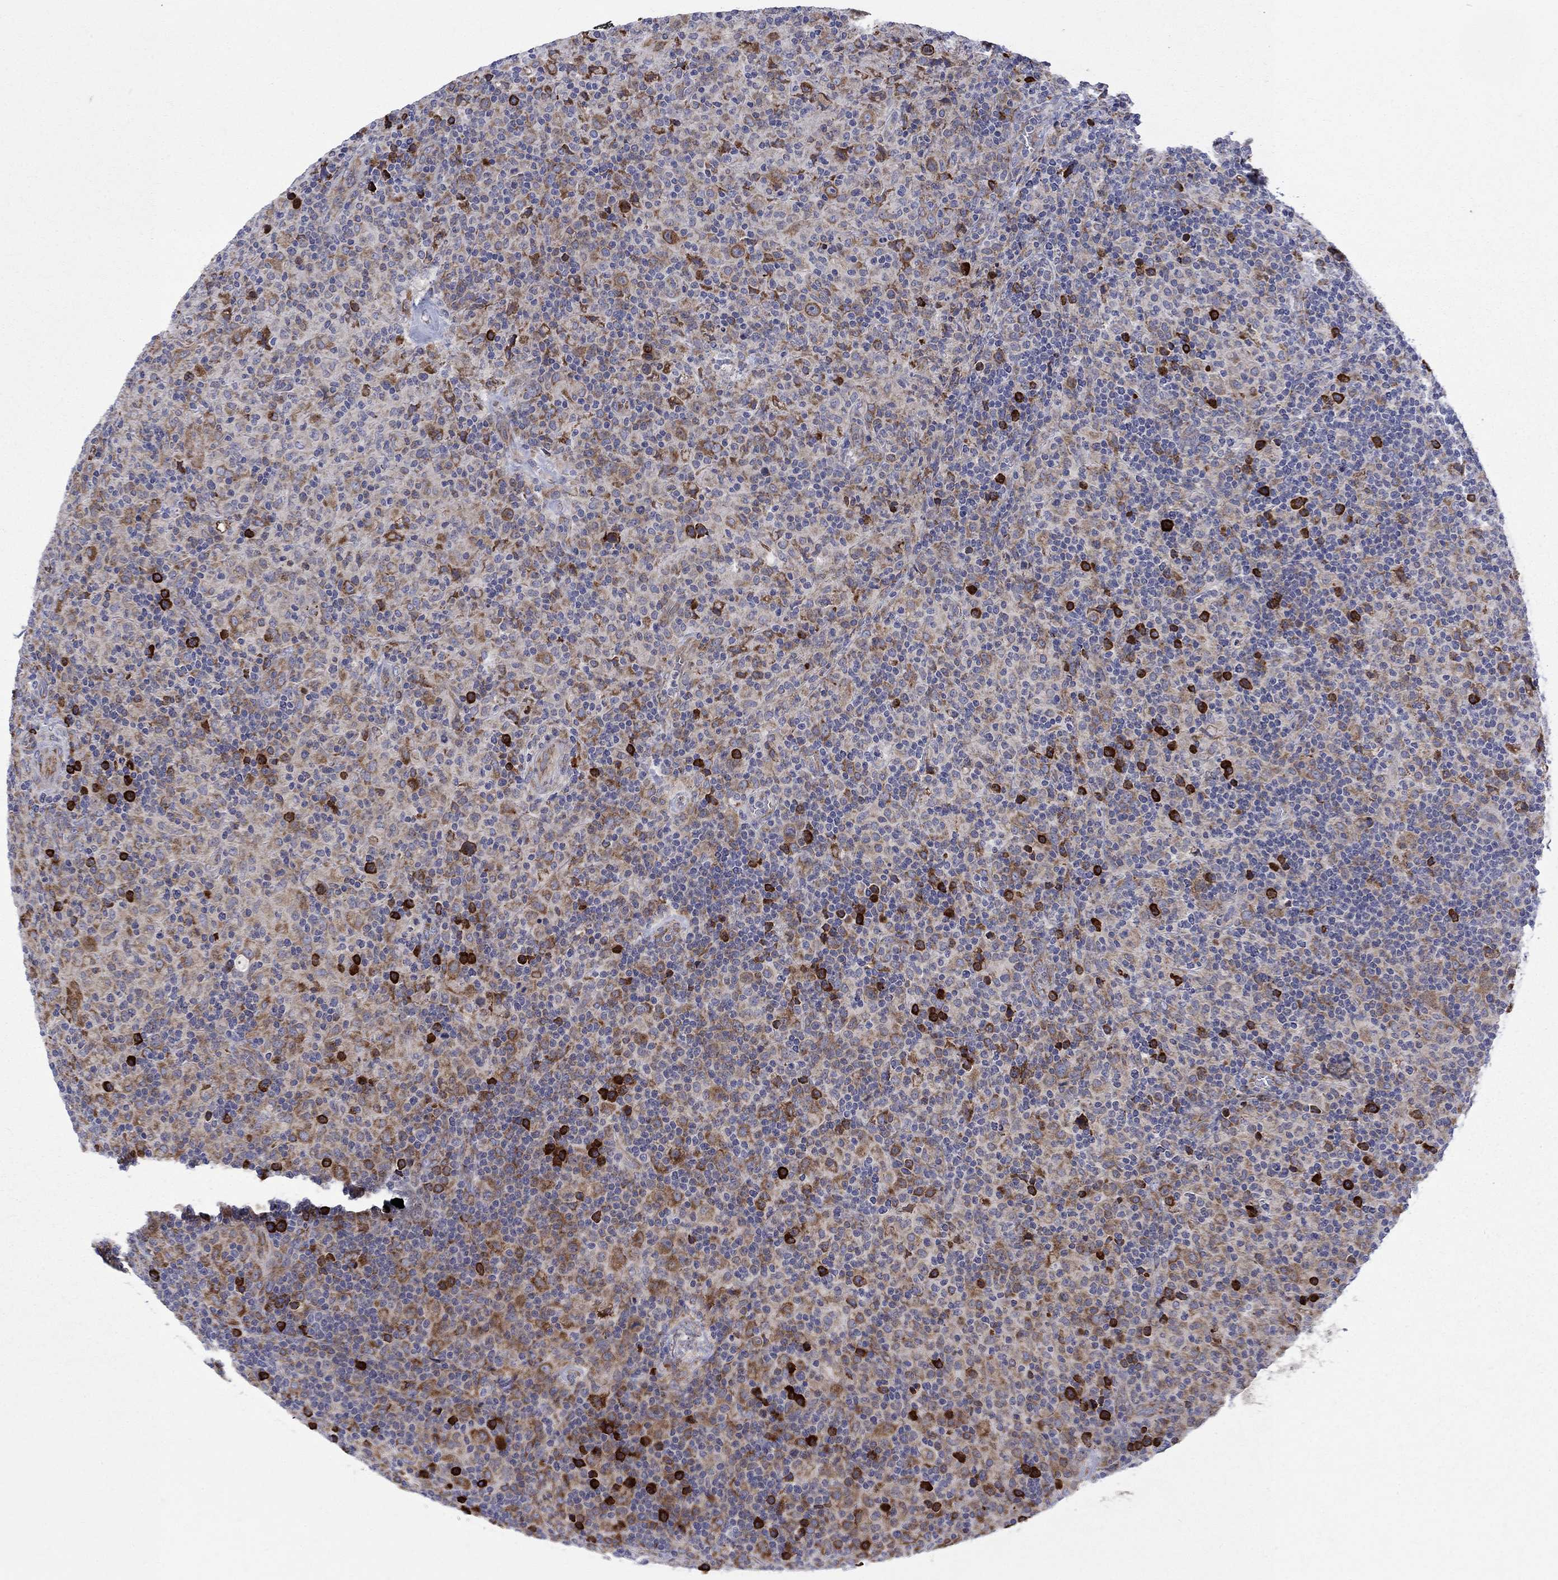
{"staining": {"intensity": "moderate", "quantity": ">75%", "location": "cytoplasmic/membranous"}, "tissue": "lymphoma", "cell_type": "Tumor cells", "image_type": "cancer", "snomed": [{"axis": "morphology", "description": "Hodgkin's disease, NOS"}, {"axis": "topography", "description": "Lymph node"}], "caption": "DAB (3,3'-diaminobenzidine) immunohistochemical staining of human lymphoma demonstrates moderate cytoplasmic/membranous protein positivity in about >75% of tumor cells. The protein is shown in brown color, while the nuclei are stained blue.", "gene": "ASNS", "patient": {"sex": "male", "age": 70}}